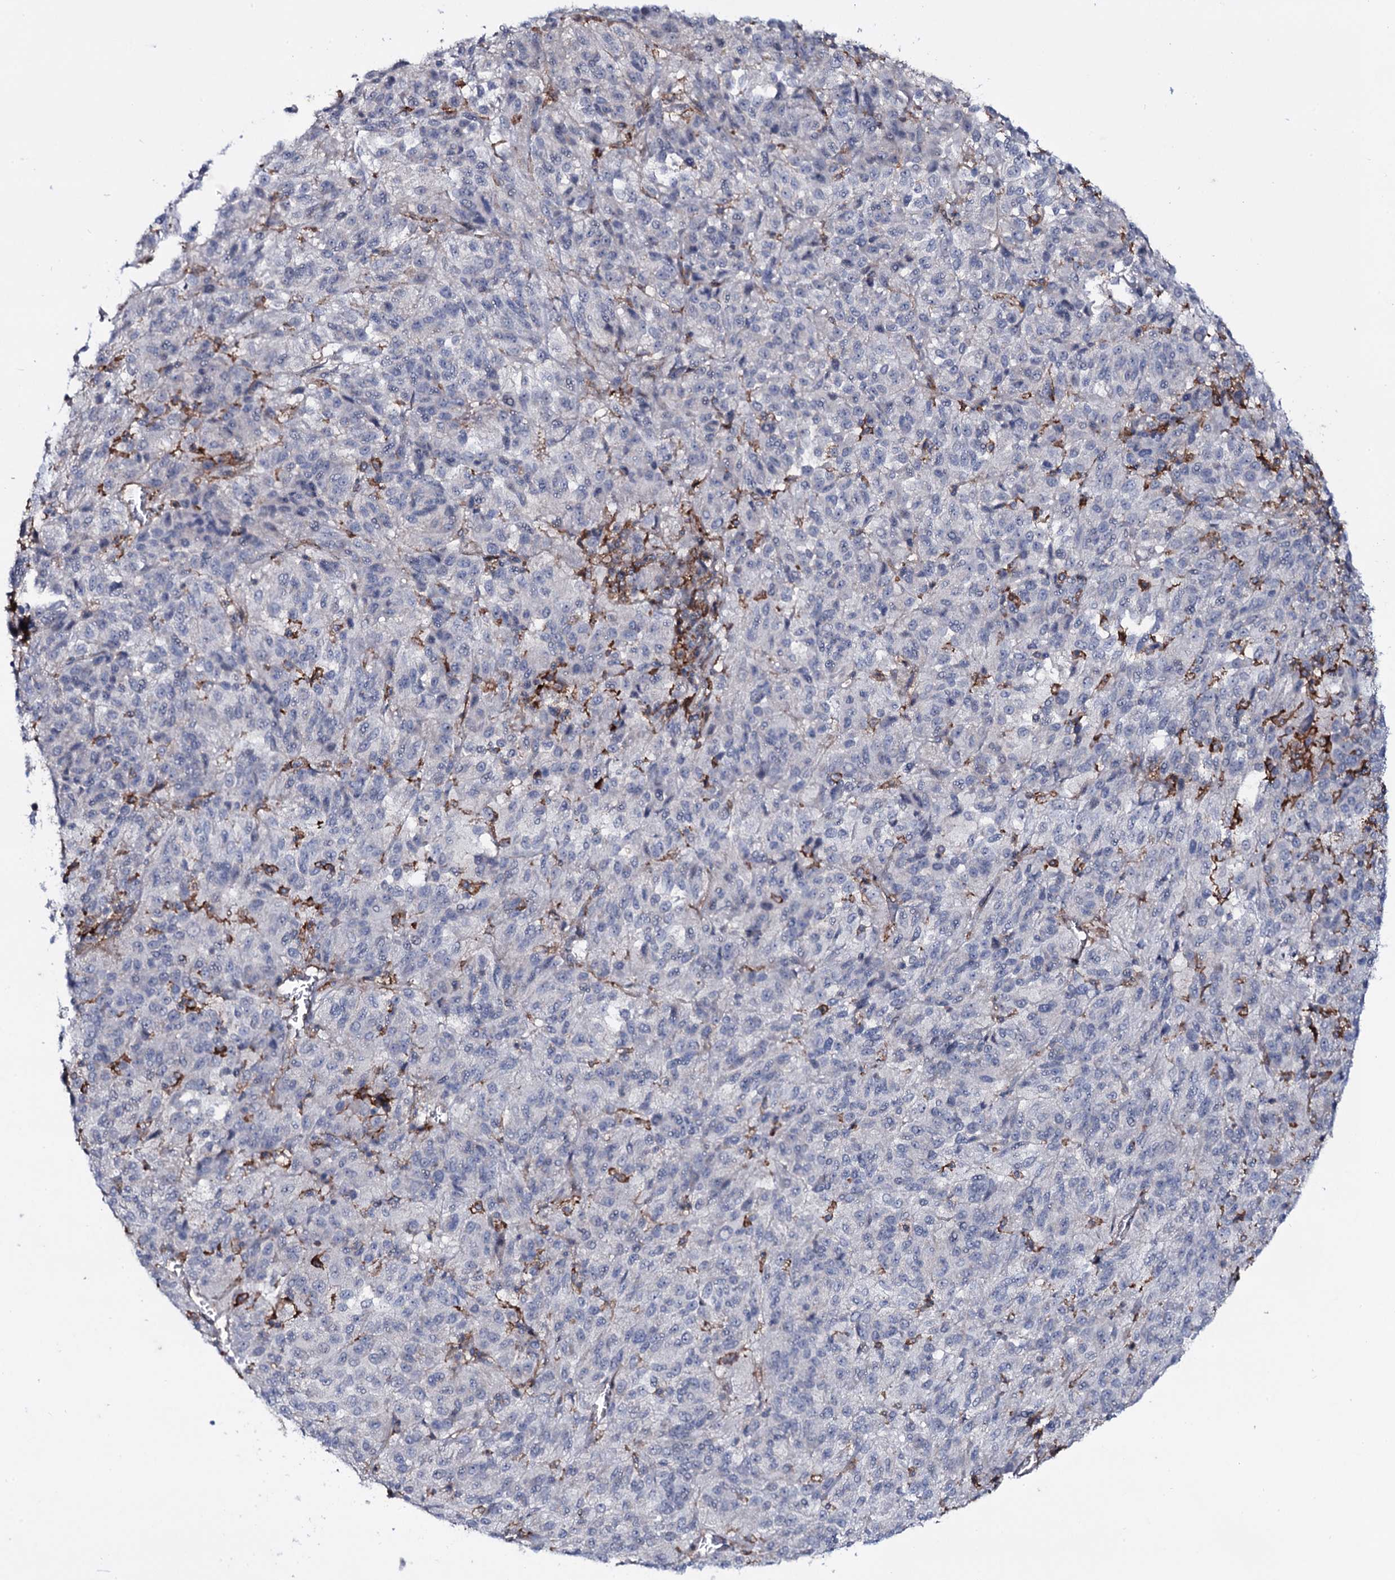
{"staining": {"intensity": "negative", "quantity": "none", "location": "none"}, "tissue": "melanoma", "cell_type": "Tumor cells", "image_type": "cancer", "snomed": [{"axis": "morphology", "description": "Malignant melanoma, Metastatic site"}, {"axis": "topography", "description": "Lung"}], "caption": "Immunohistochemistry (IHC) micrograph of neoplastic tissue: malignant melanoma (metastatic site) stained with DAB (3,3'-diaminobenzidine) demonstrates no significant protein staining in tumor cells.", "gene": "SNAP23", "patient": {"sex": "male", "age": 64}}